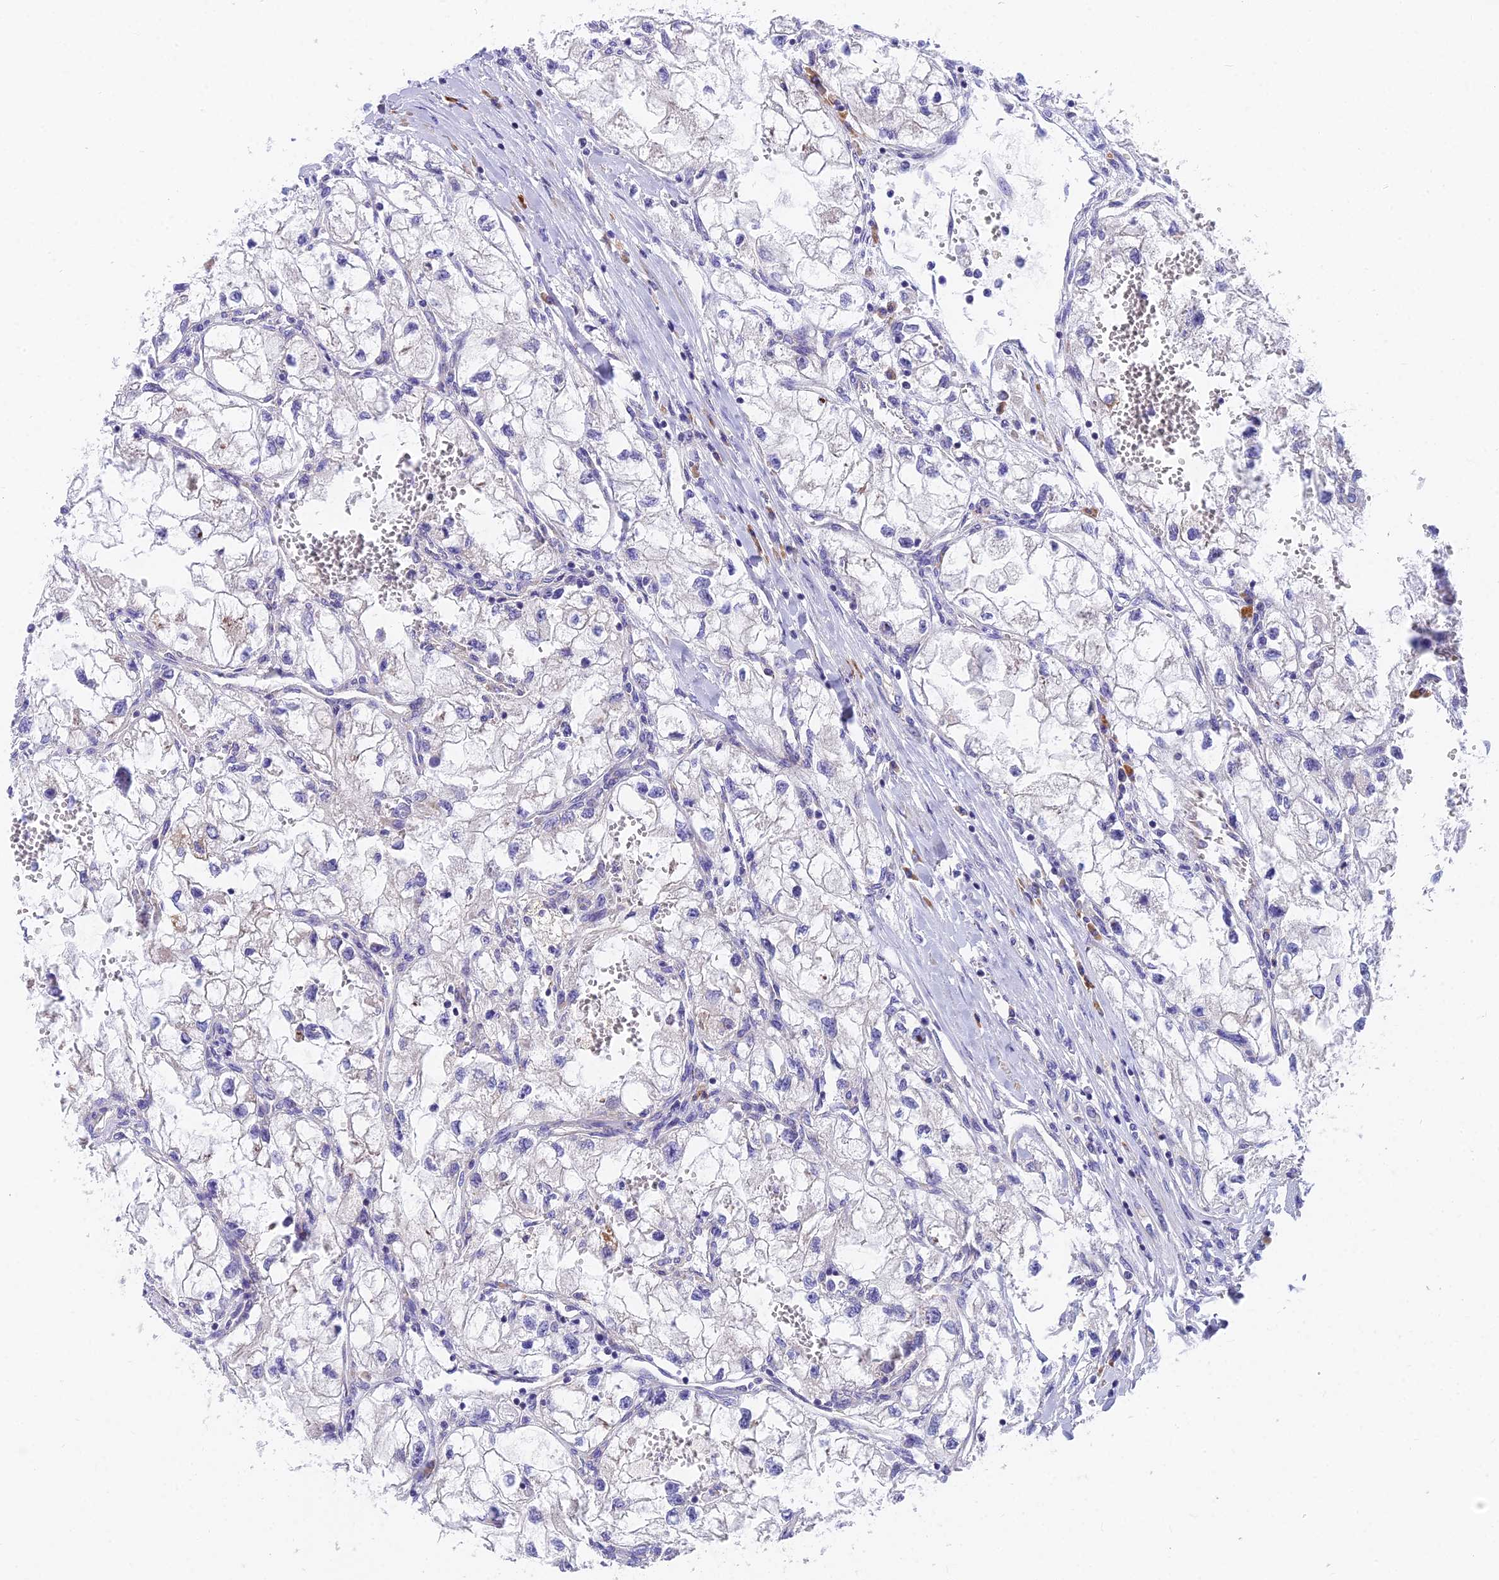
{"staining": {"intensity": "negative", "quantity": "none", "location": "none"}, "tissue": "renal cancer", "cell_type": "Tumor cells", "image_type": "cancer", "snomed": [{"axis": "morphology", "description": "Adenocarcinoma, NOS"}, {"axis": "topography", "description": "Kidney"}], "caption": "This is an IHC photomicrograph of human renal cancer. There is no expression in tumor cells.", "gene": "MVB12A", "patient": {"sex": "female", "age": 70}}